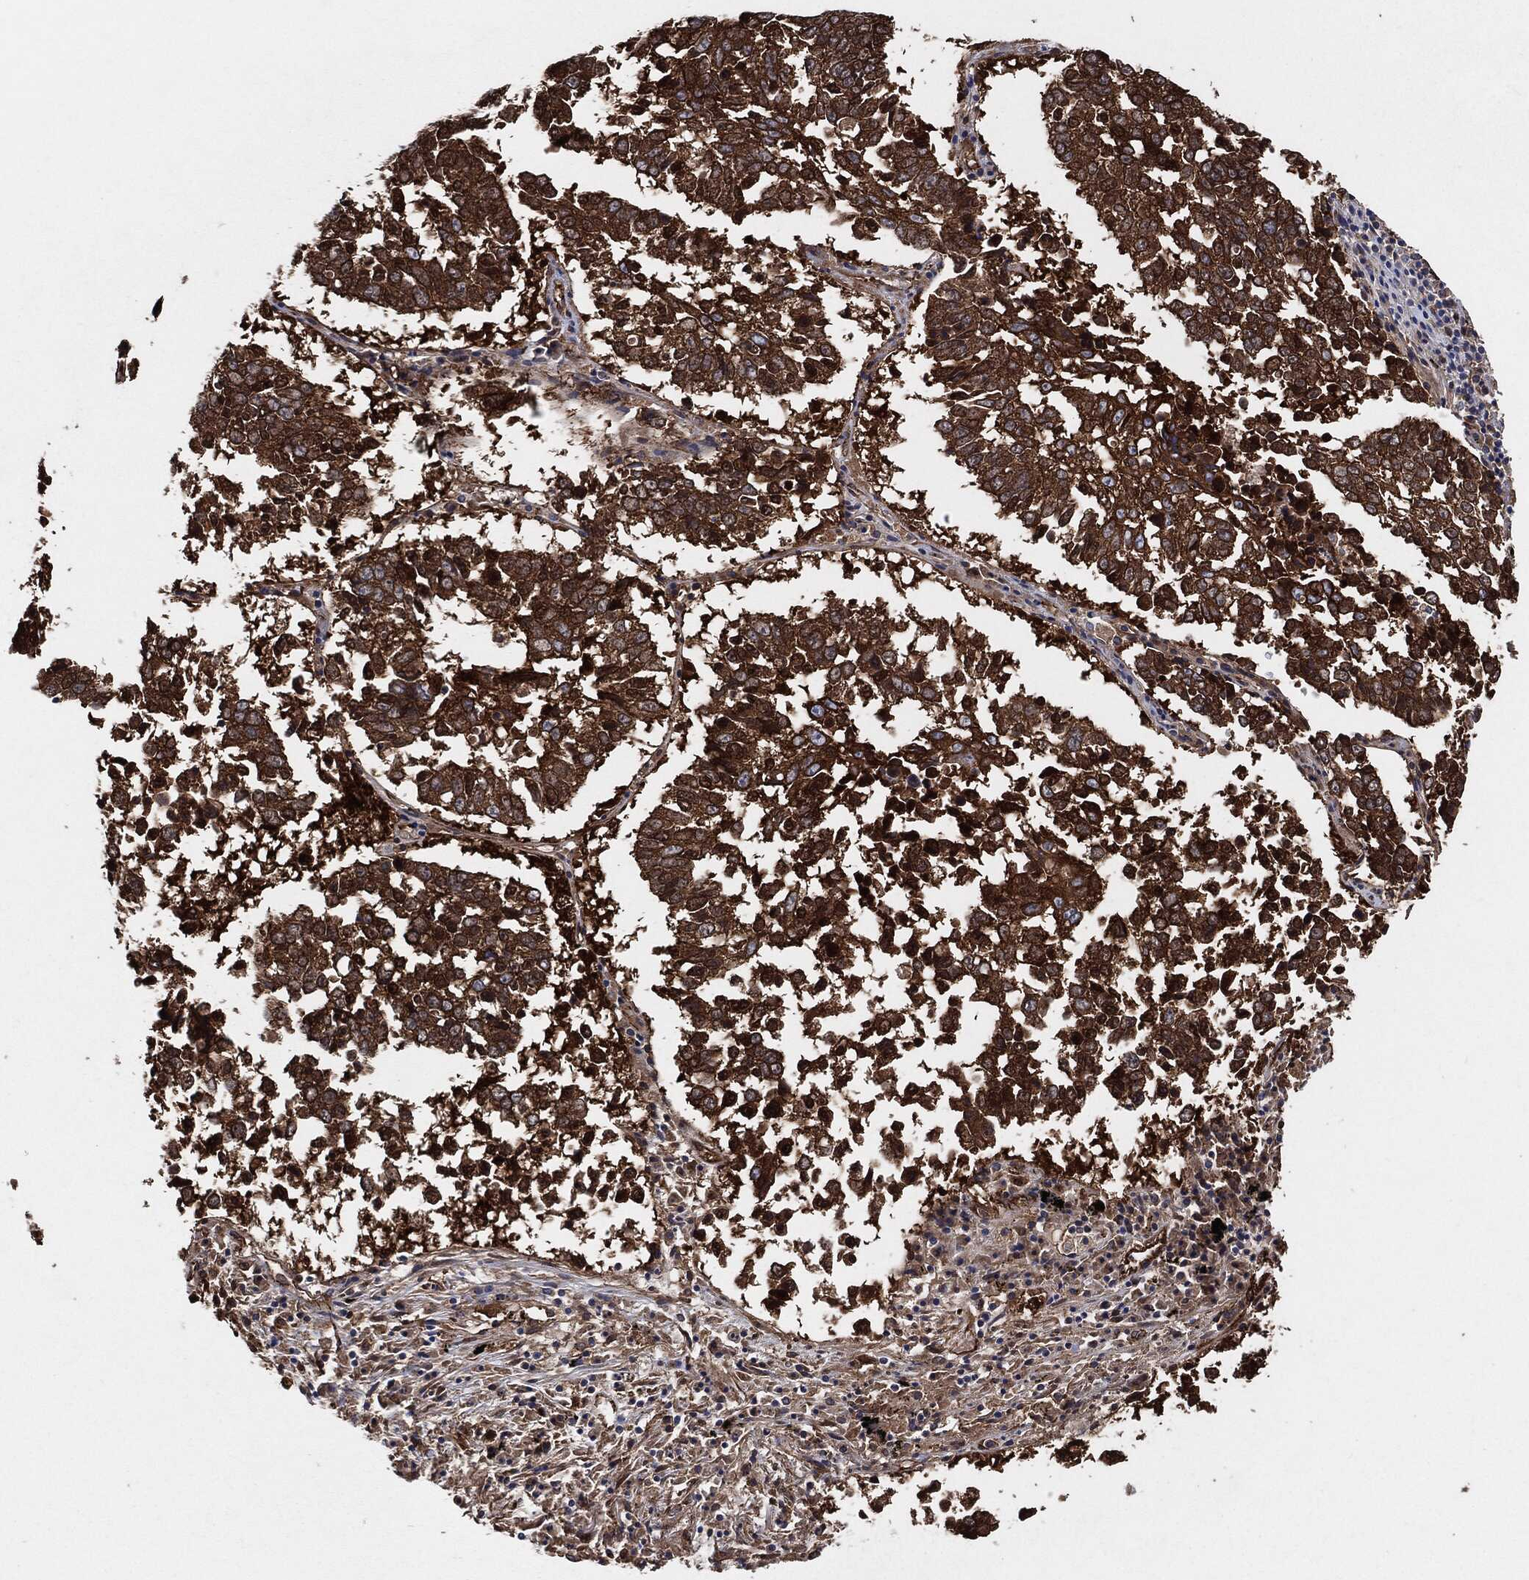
{"staining": {"intensity": "strong", "quantity": ">75%", "location": "cytoplasmic/membranous"}, "tissue": "lung cancer", "cell_type": "Tumor cells", "image_type": "cancer", "snomed": [{"axis": "morphology", "description": "Squamous cell carcinoma, NOS"}, {"axis": "topography", "description": "Lung"}], "caption": "DAB immunohistochemical staining of lung cancer exhibits strong cytoplasmic/membranous protein positivity in about >75% of tumor cells. (DAB = brown stain, brightfield microscopy at high magnification).", "gene": "CTNNA1", "patient": {"sex": "male", "age": 82}}